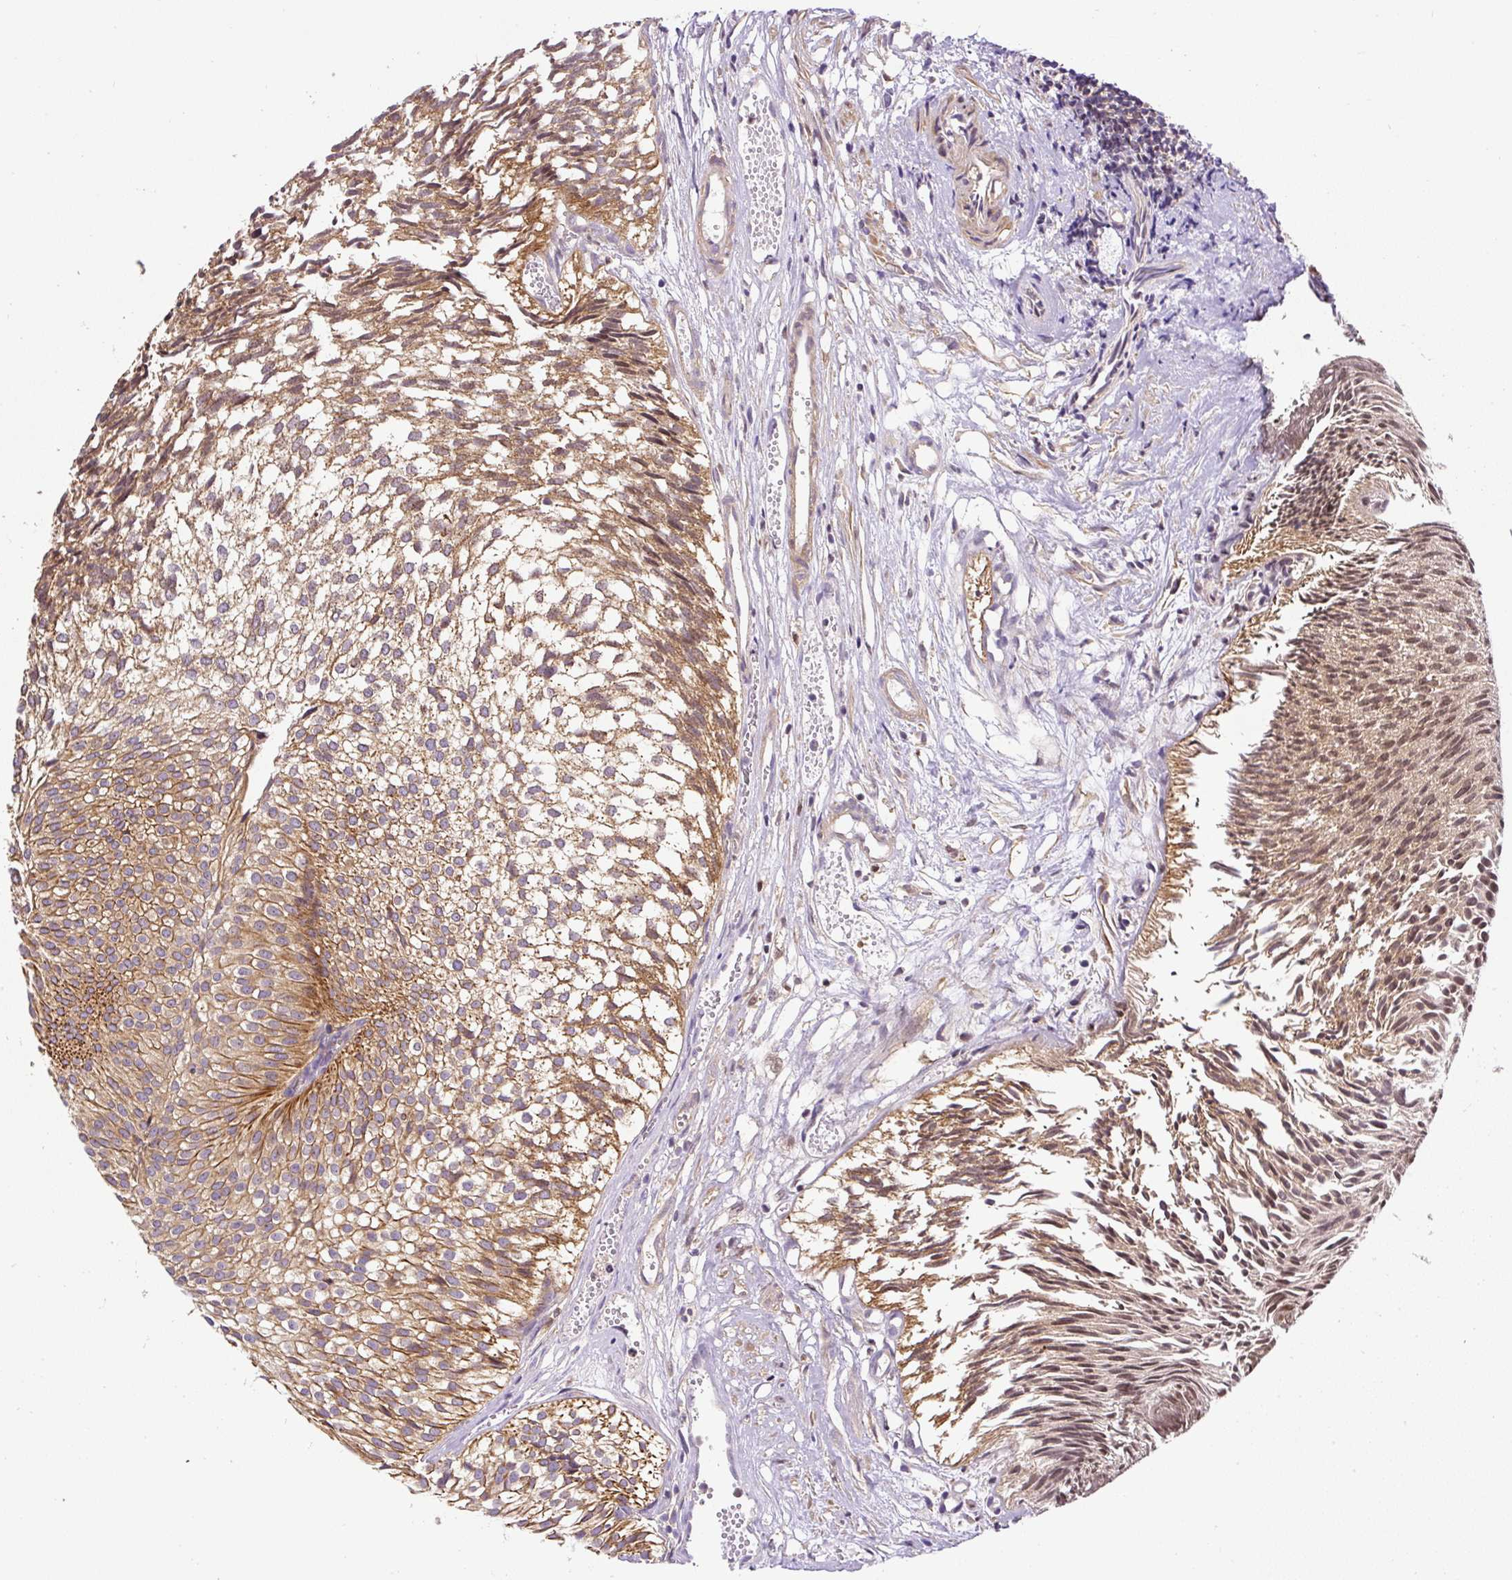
{"staining": {"intensity": "moderate", "quantity": ">75%", "location": "cytoplasmic/membranous"}, "tissue": "urothelial cancer", "cell_type": "Tumor cells", "image_type": "cancer", "snomed": [{"axis": "morphology", "description": "Urothelial carcinoma, Low grade"}, {"axis": "topography", "description": "Urinary bladder"}], "caption": "The image displays immunohistochemical staining of urothelial carcinoma (low-grade). There is moderate cytoplasmic/membranous positivity is appreciated in approximately >75% of tumor cells.", "gene": "CCDC28A", "patient": {"sex": "male", "age": 91}}